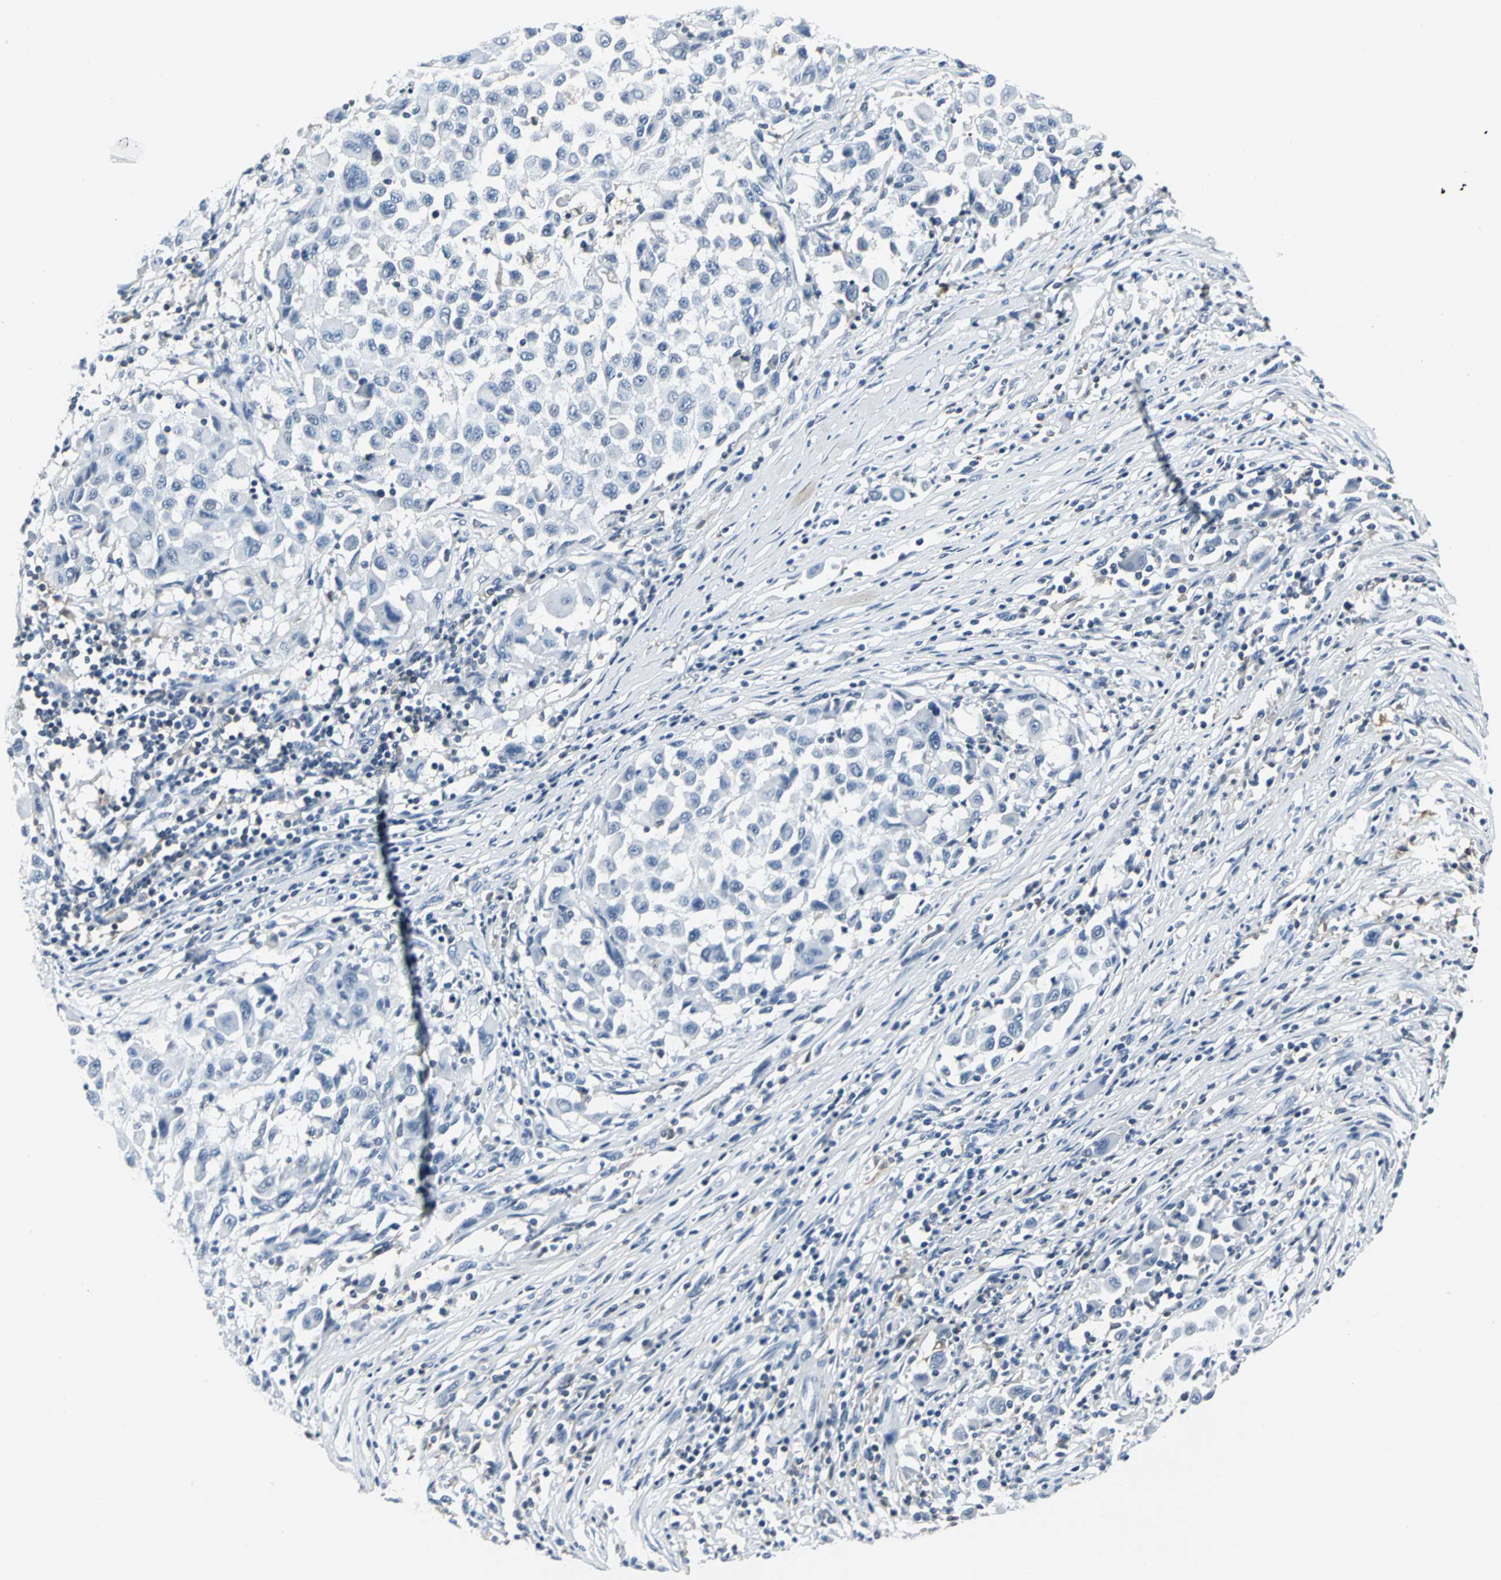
{"staining": {"intensity": "negative", "quantity": "none", "location": "none"}, "tissue": "melanoma", "cell_type": "Tumor cells", "image_type": "cancer", "snomed": [{"axis": "morphology", "description": "Malignant melanoma, Metastatic site"}, {"axis": "topography", "description": "Lymph node"}], "caption": "The immunohistochemistry (IHC) histopathology image has no significant positivity in tumor cells of malignant melanoma (metastatic site) tissue. (Brightfield microscopy of DAB (3,3'-diaminobenzidine) IHC at high magnification).", "gene": "IQGAP2", "patient": {"sex": "male", "age": 61}}